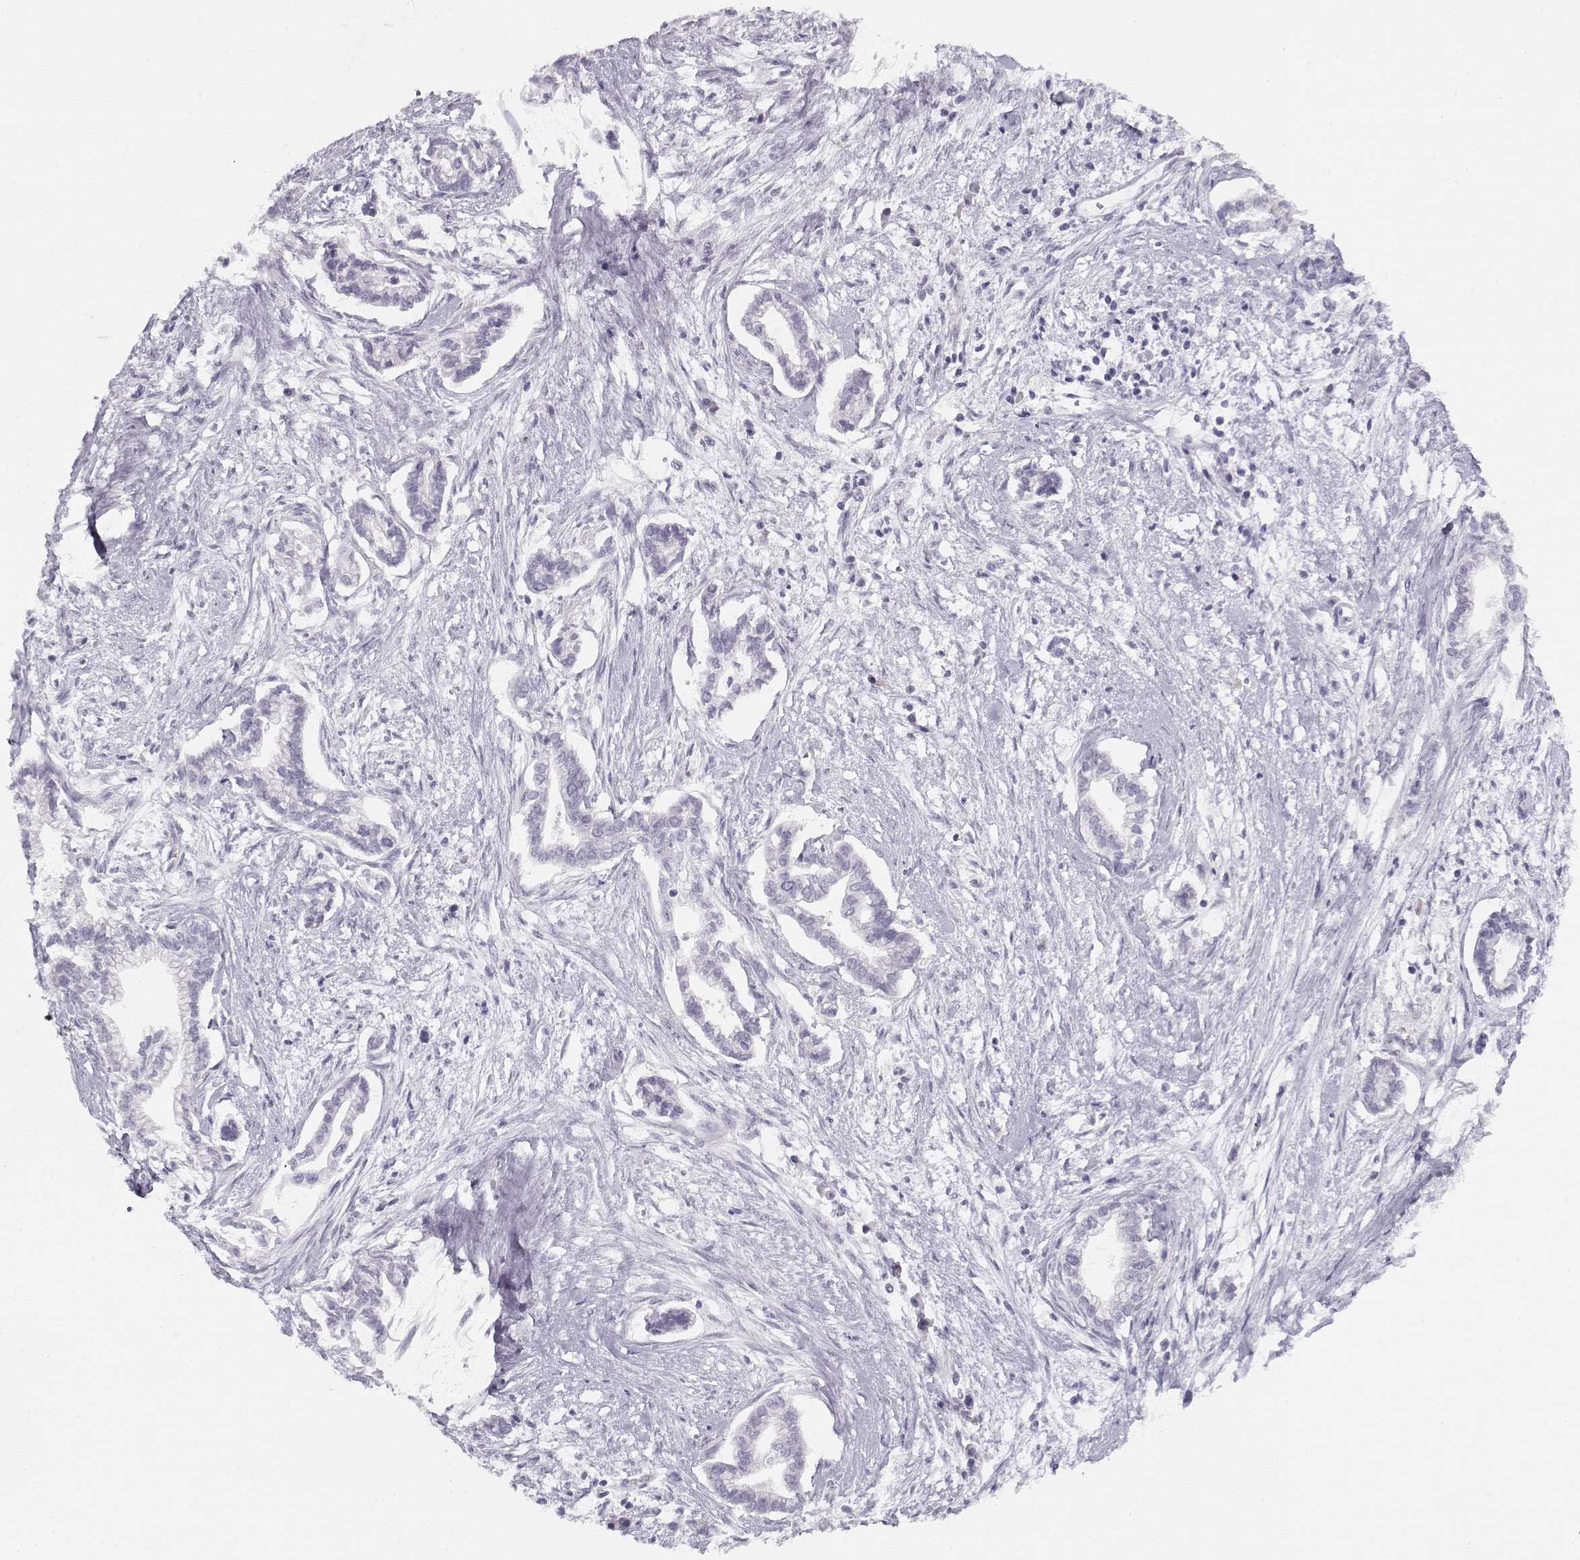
{"staining": {"intensity": "negative", "quantity": "none", "location": "none"}, "tissue": "cervical cancer", "cell_type": "Tumor cells", "image_type": "cancer", "snomed": [{"axis": "morphology", "description": "Adenocarcinoma, NOS"}, {"axis": "topography", "description": "Cervix"}], "caption": "Tumor cells show no significant protein staining in cervical cancer (adenocarcinoma).", "gene": "IMPG1", "patient": {"sex": "female", "age": 62}}